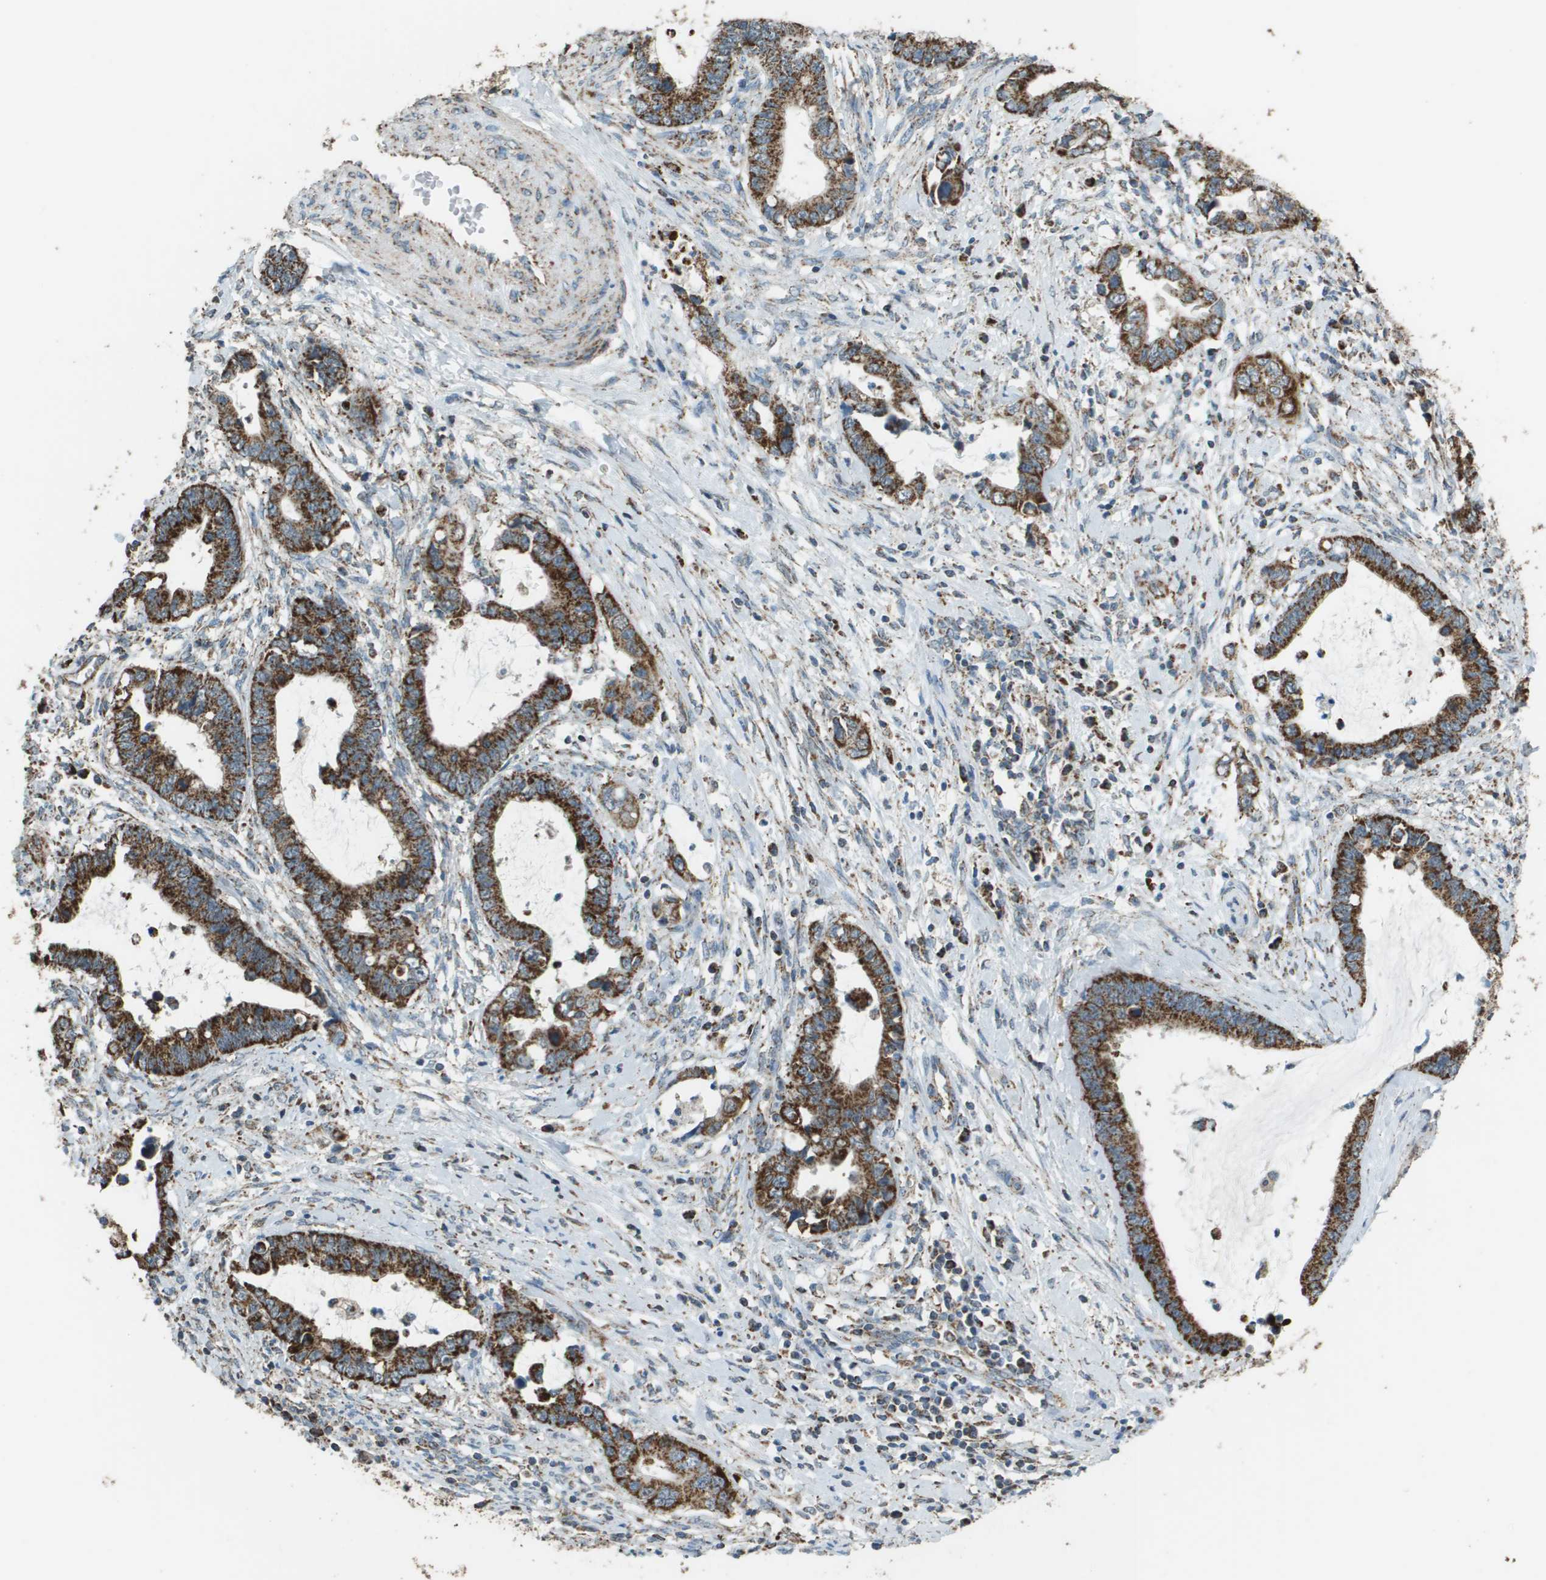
{"staining": {"intensity": "moderate", "quantity": ">75%", "location": "cytoplasmic/membranous"}, "tissue": "cervical cancer", "cell_type": "Tumor cells", "image_type": "cancer", "snomed": [{"axis": "morphology", "description": "Adenocarcinoma, NOS"}, {"axis": "topography", "description": "Cervix"}], "caption": "The immunohistochemical stain shows moderate cytoplasmic/membranous staining in tumor cells of cervical cancer (adenocarcinoma) tissue. (IHC, brightfield microscopy, high magnification).", "gene": "FH", "patient": {"sex": "female", "age": 44}}